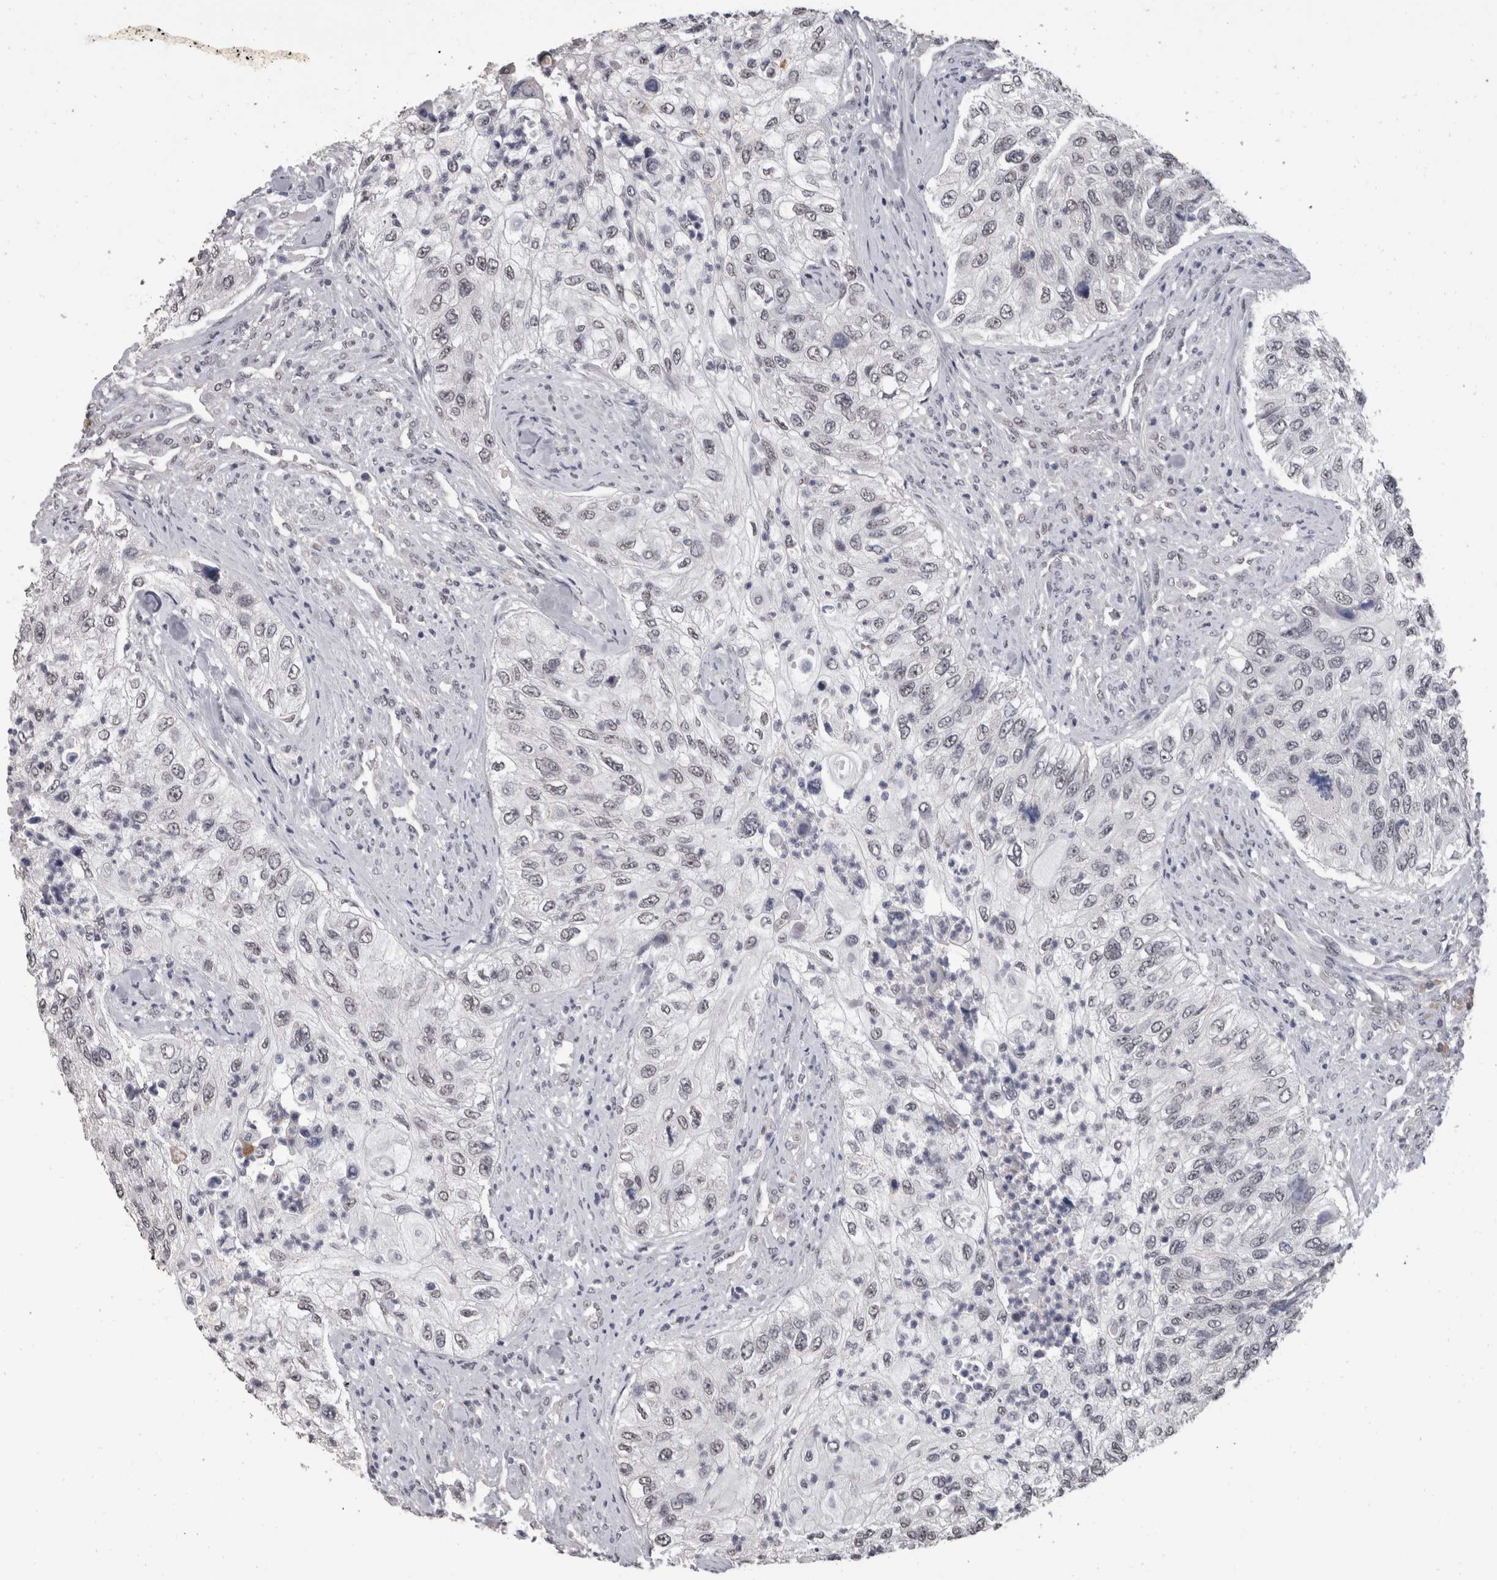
{"staining": {"intensity": "weak", "quantity": ">75%", "location": "nuclear"}, "tissue": "urothelial cancer", "cell_type": "Tumor cells", "image_type": "cancer", "snomed": [{"axis": "morphology", "description": "Urothelial carcinoma, High grade"}, {"axis": "topography", "description": "Urinary bladder"}], "caption": "Protein expression analysis of human urothelial cancer reveals weak nuclear expression in about >75% of tumor cells.", "gene": "DDX17", "patient": {"sex": "female", "age": 60}}